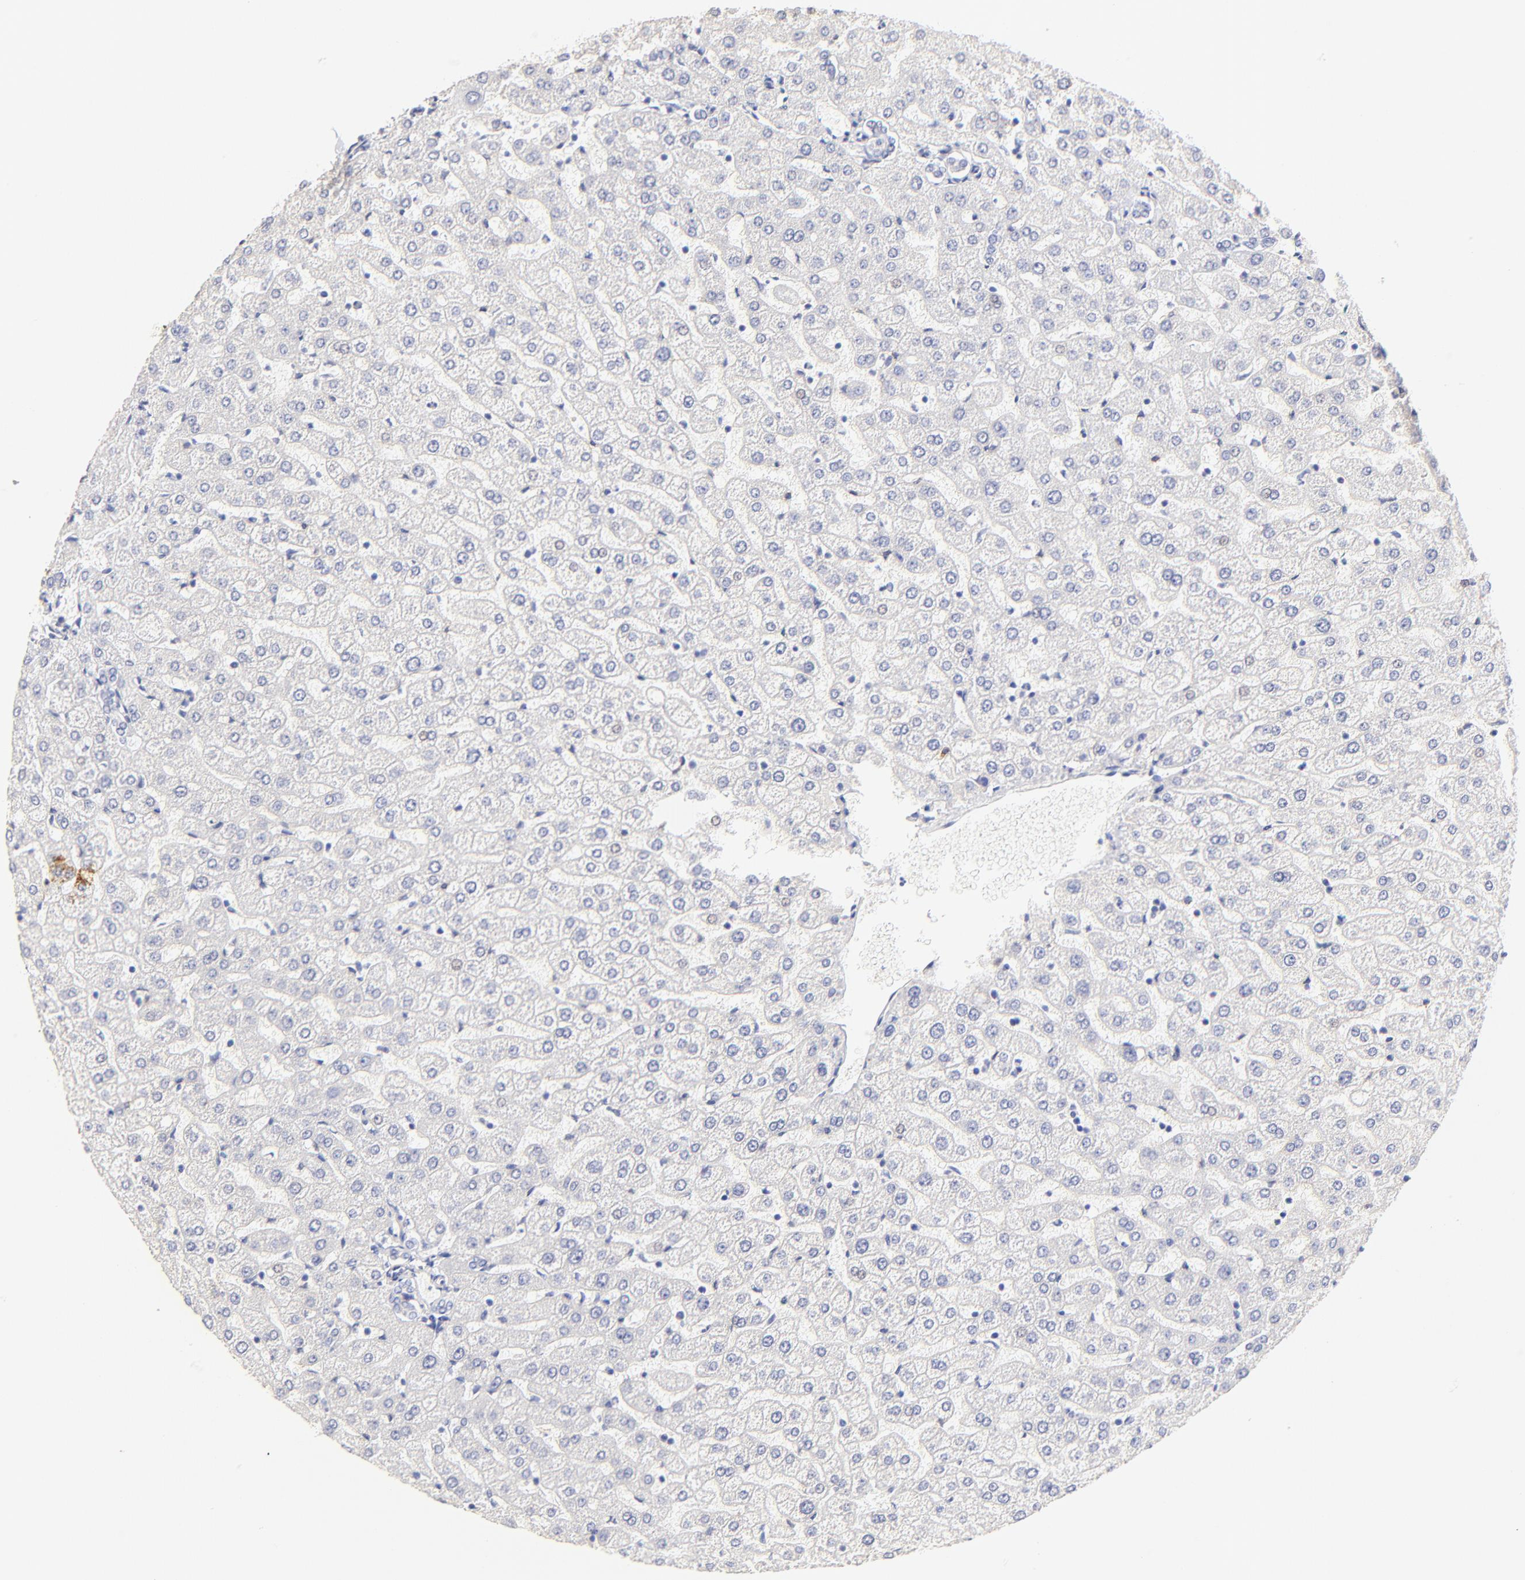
{"staining": {"intensity": "negative", "quantity": "none", "location": "none"}, "tissue": "liver", "cell_type": "Cholangiocytes", "image_type": "normal", "snomed": [{"axis": "morphology", "description": "Normal tissue, NOS"}, {"axis": "morphology", "description": "Fibrosis, NOS"}, {"axis": "topography", "description": "Liver"}], "caption": "This is an IHC micrograph of benign liver. There is no staining in cholangiocytes.", "gene": "ACTRT1", "patient": {"sex": "female", "age": 29}}